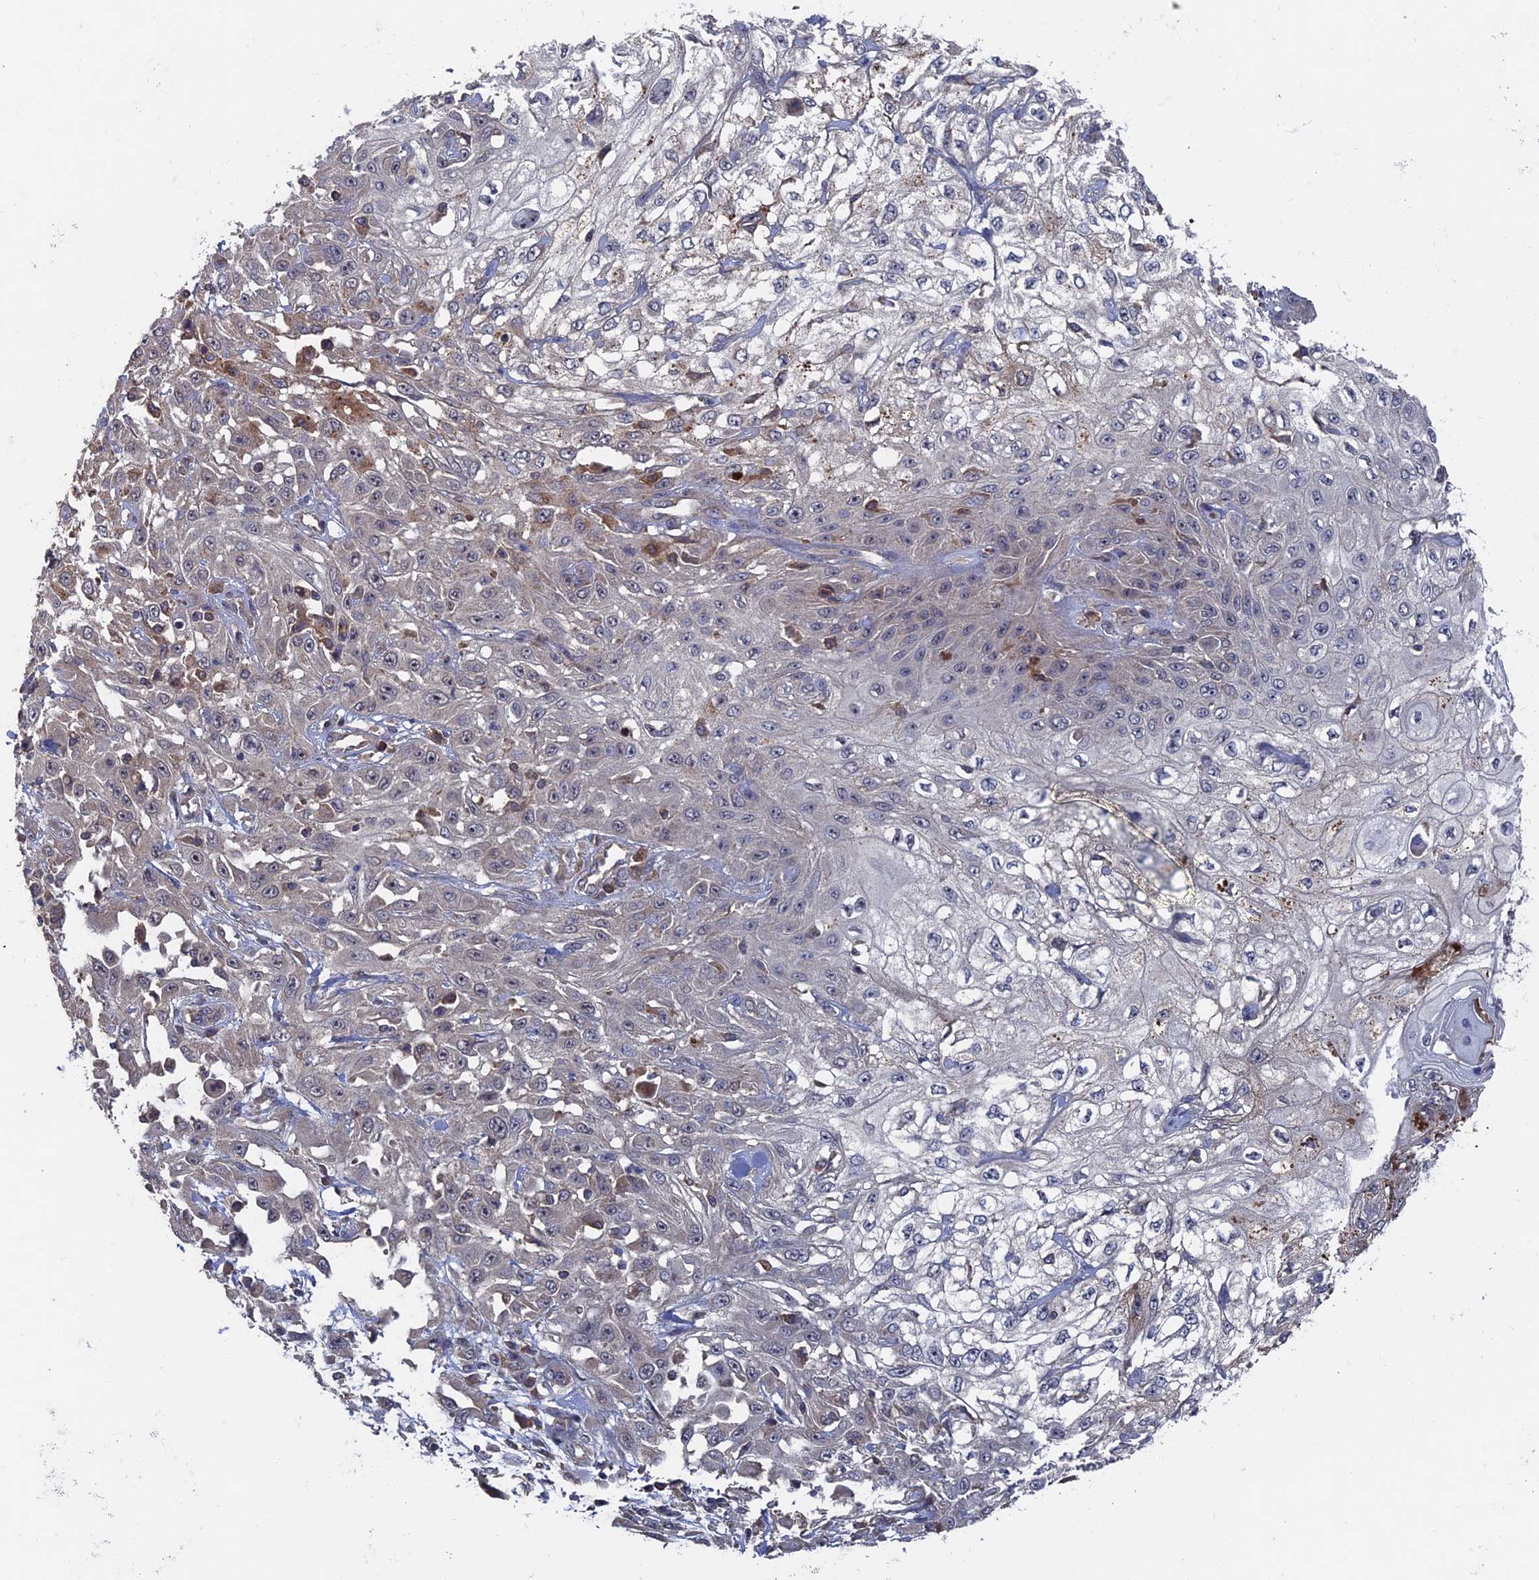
{"staining": {"intensity": "negative", "quantity": "none", "location": "none"}, "tissue": "skin cancer", "cell_type": "Tumor cells", "image_type": "cancer", "snomed": [{"axis": "morphology", "description": "Squamous cell carcinoma, NOS"}, {"axis": "morphology", "description": "Squamous cell carcinoma, metastatic, NOS"}, {"axis": "topography", "description": "Skin"}, {"axis": "topography", "description": "Lymph node"}], "caption": "Immunohistochemistry image of neoplastic tissue: skin squamous cell carcinoma stained with DAB reveals no significant protein positivity in tumor cells.", "gene": "RAB15", "patient": {"sex": "male", "age": 75}}